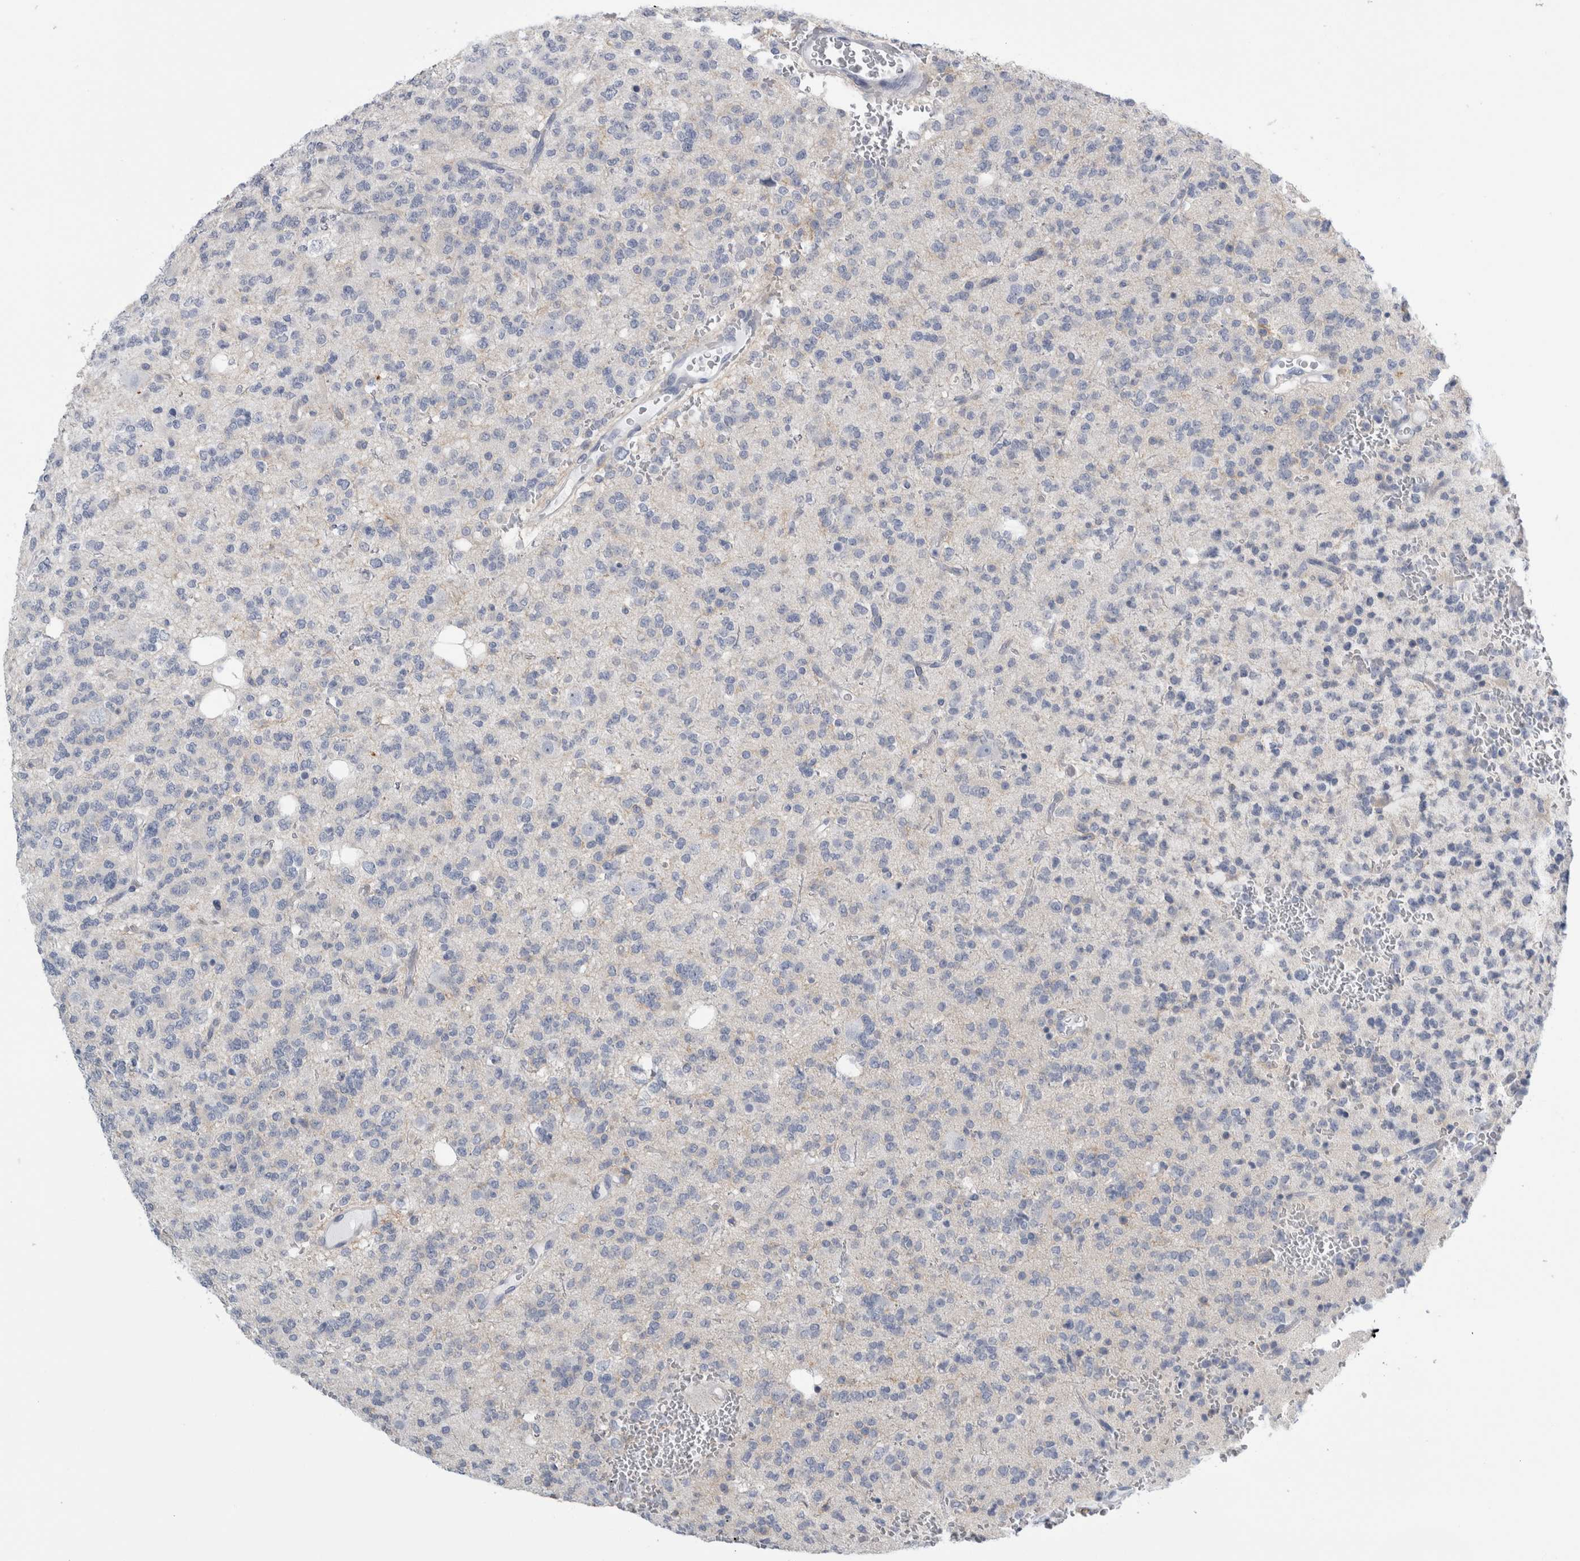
{"staining": {"intensity": "negative", "quantity": "none", "location": "none"}, "tissue": "glioma", "cell_type": "Tumor cells", "image_type": "cancer", "snomed": [{"axis": "morphology", "description": "Glioma, malignant, Low grade"}, {"axis": "topography", "description": "Brain"}], "caption": "Photomicrograph shows no protein staining in tumor cells of low-grade glioma (malignant) tissue.", "gene": "ANKFY1", "patient": {"sex": "male", "age": 38}}